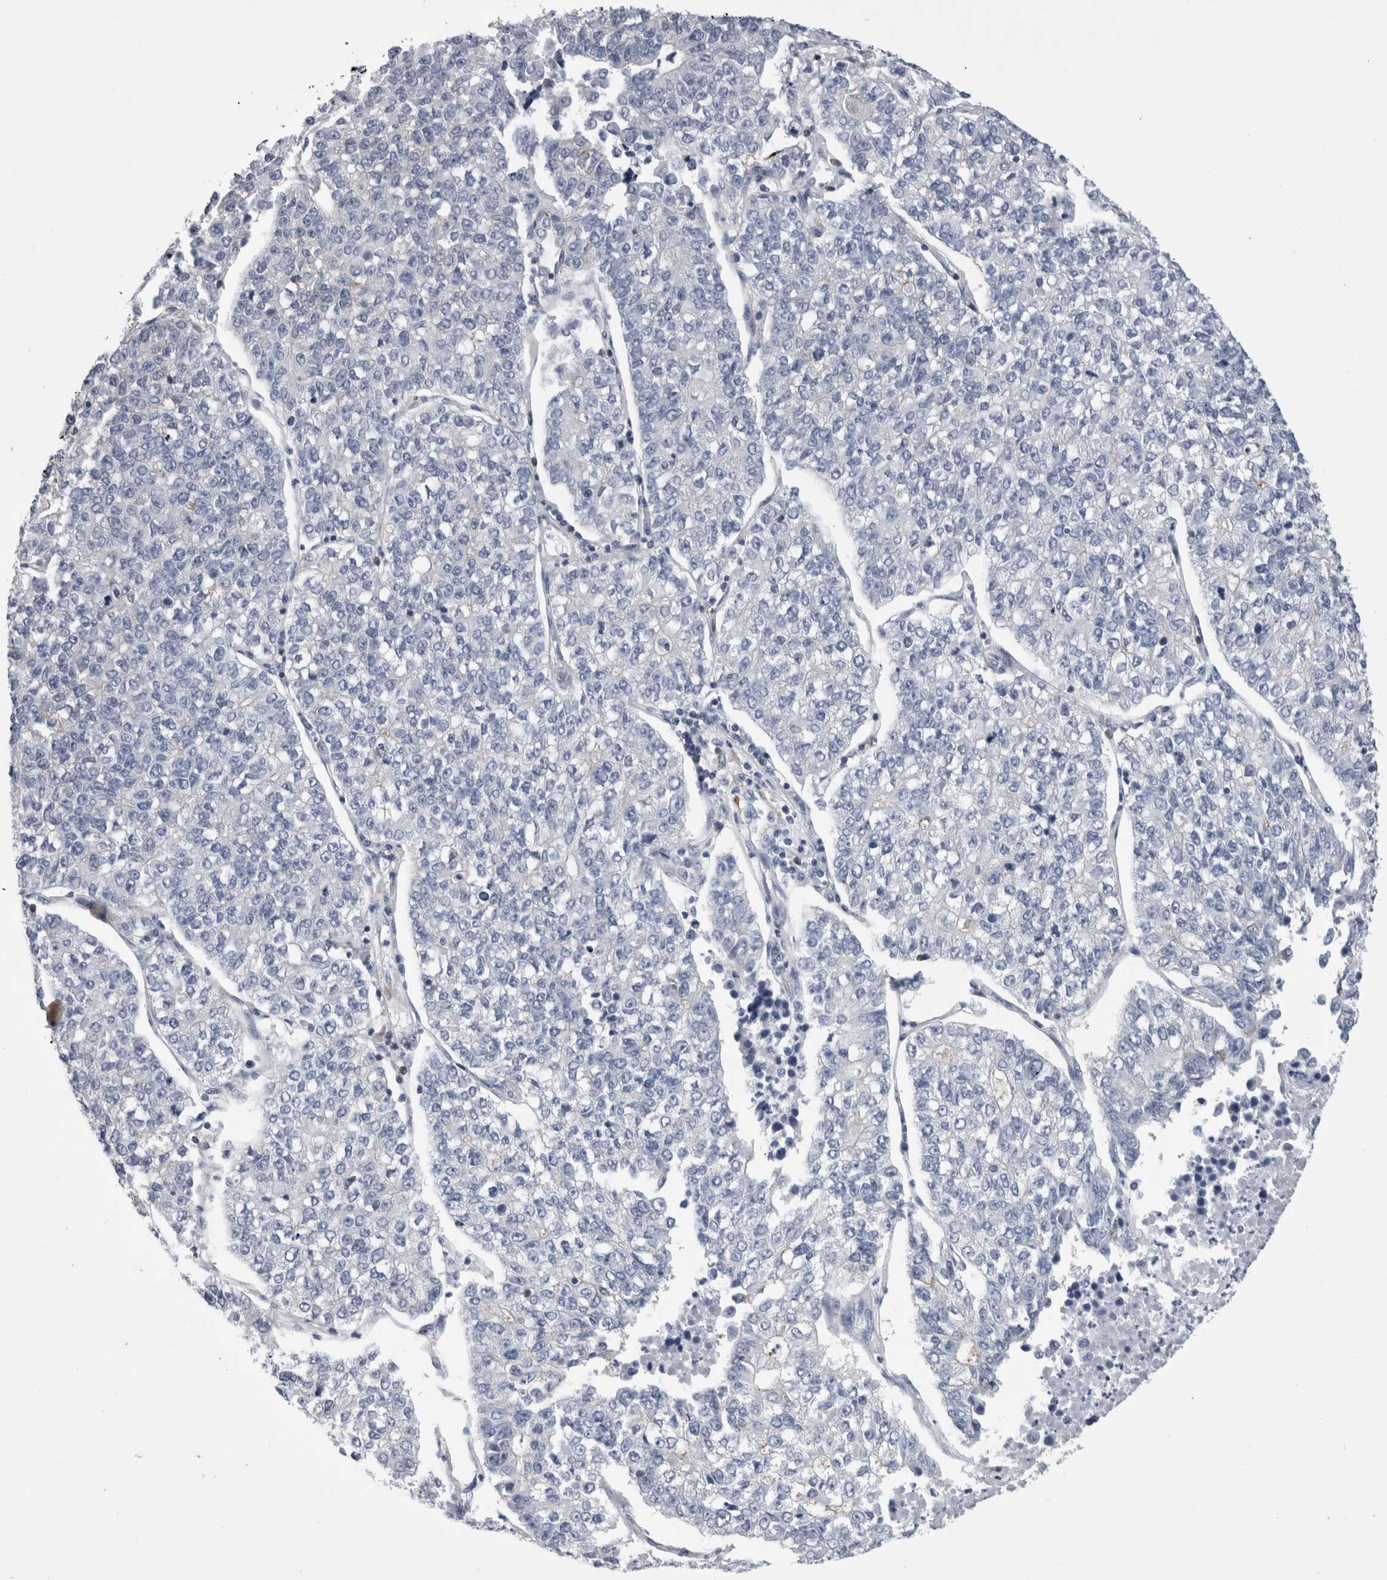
{"staining": {"intensity": "negative", "quantity": "none", "location": "none"}, "tissue": "lung cancer", "cell_type": "Tumor cells", "image_type": "cancer", "snomed": [{"axis": "morphology", "description": "Adenocarcinoma, NOS"}, {"axis": "topography", "description": "Lung"}], "caption": "Immunohistochemistry histopathology image of human lung cancer (adenocarcinoma) stained for a protein (brown), which demonstrates no positivity in tumor cells.", "gene": "DCTN6", "patient": {"sex": "male", "age": 49}}